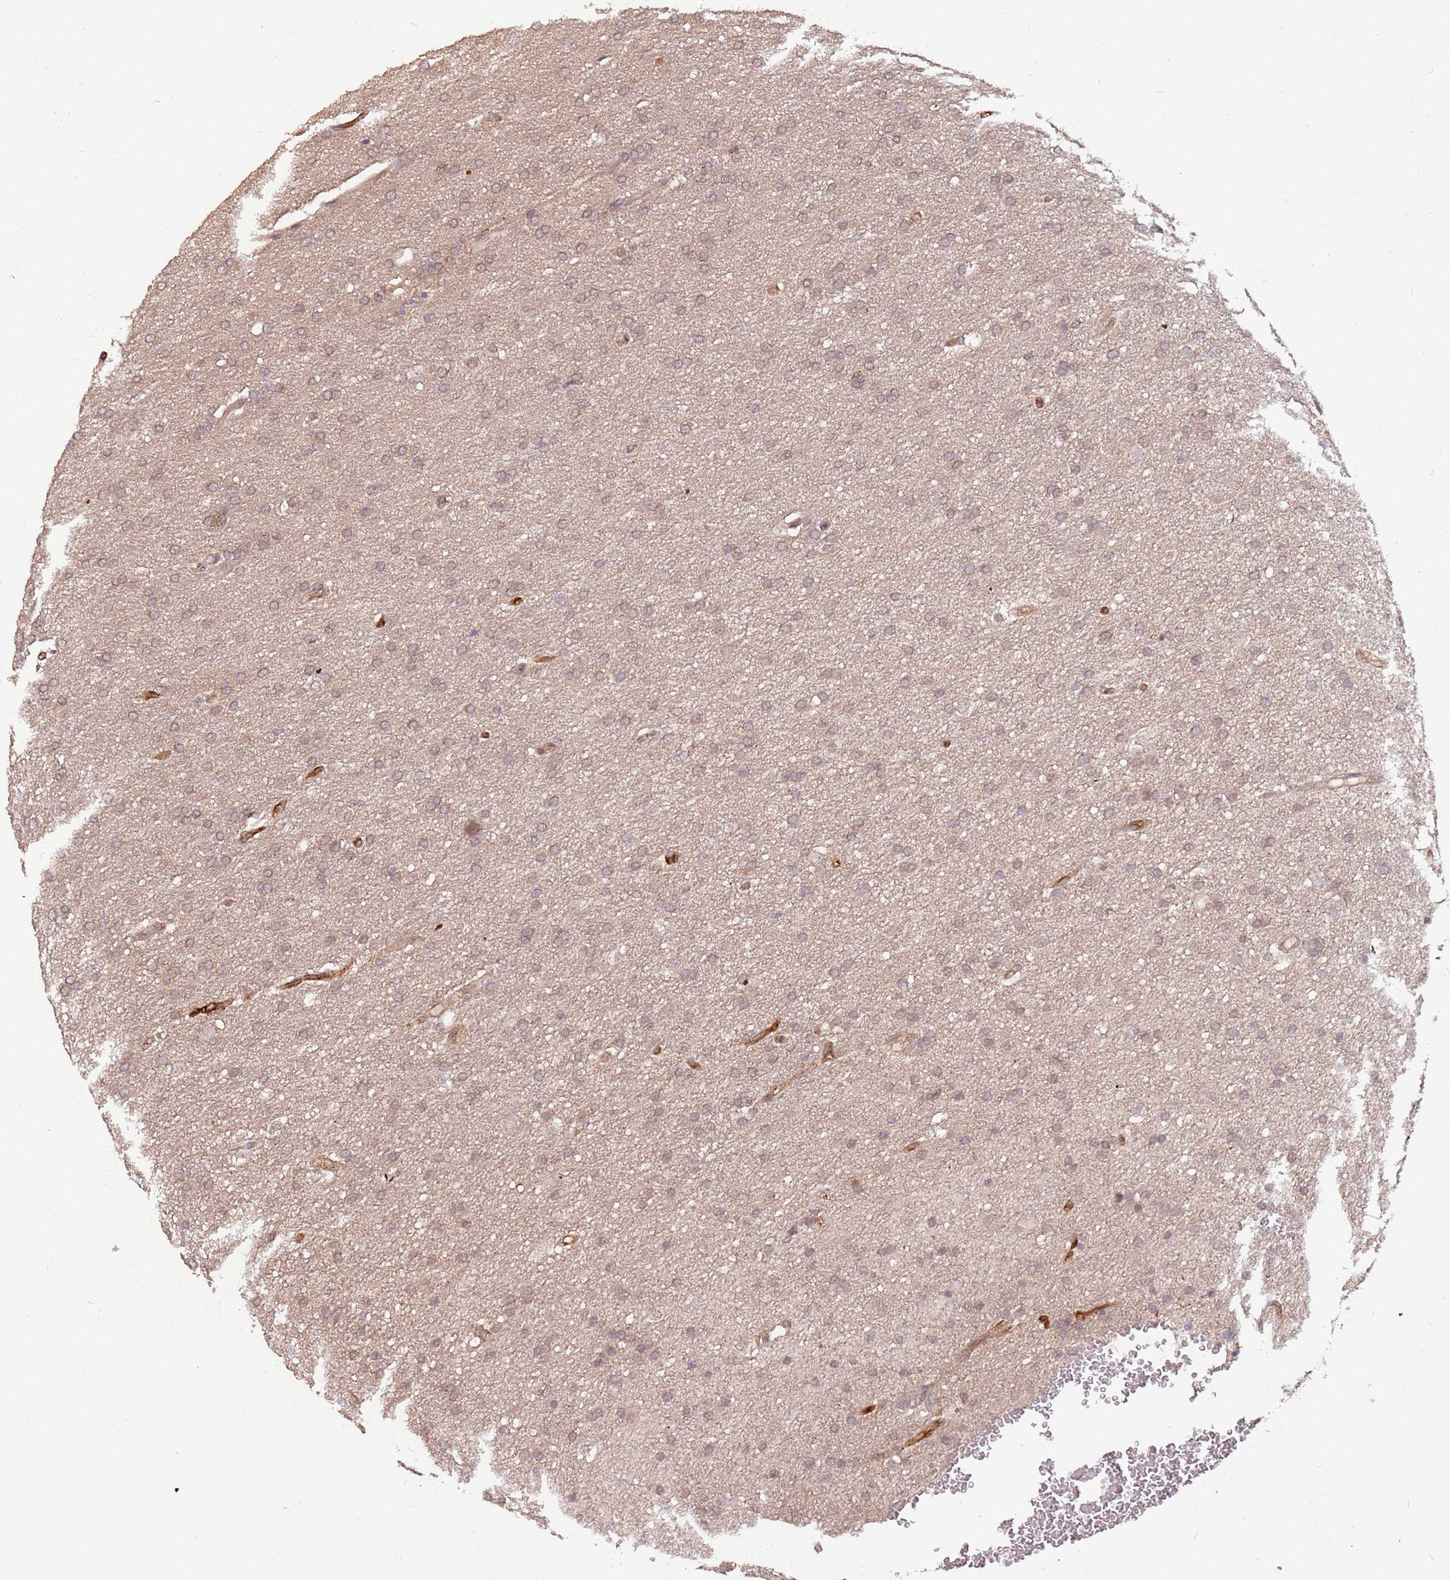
{"staining": {"intensity": "weak", "quantity": ">75%", "location": "cytoplasmic/membranous"}, "tissue": "glioma", "cell_type": "Tumor cells", "image_type": "cancer", "snomed": [{"axis": "morphology", "description": "Glioma, malignant, High grade"}, {"axis": "topography", "description": "Cerebral cortex"}], "caption": "Malignant high-grade glioma stained with DAB immunohistochemistry (IHC) exhibits low levels of weak cytoplasmic/membranous positivity in approximately >75% of tumor cells.", "gene": "ZBTB5", "patient": {"sex": "female", "age": 36}}